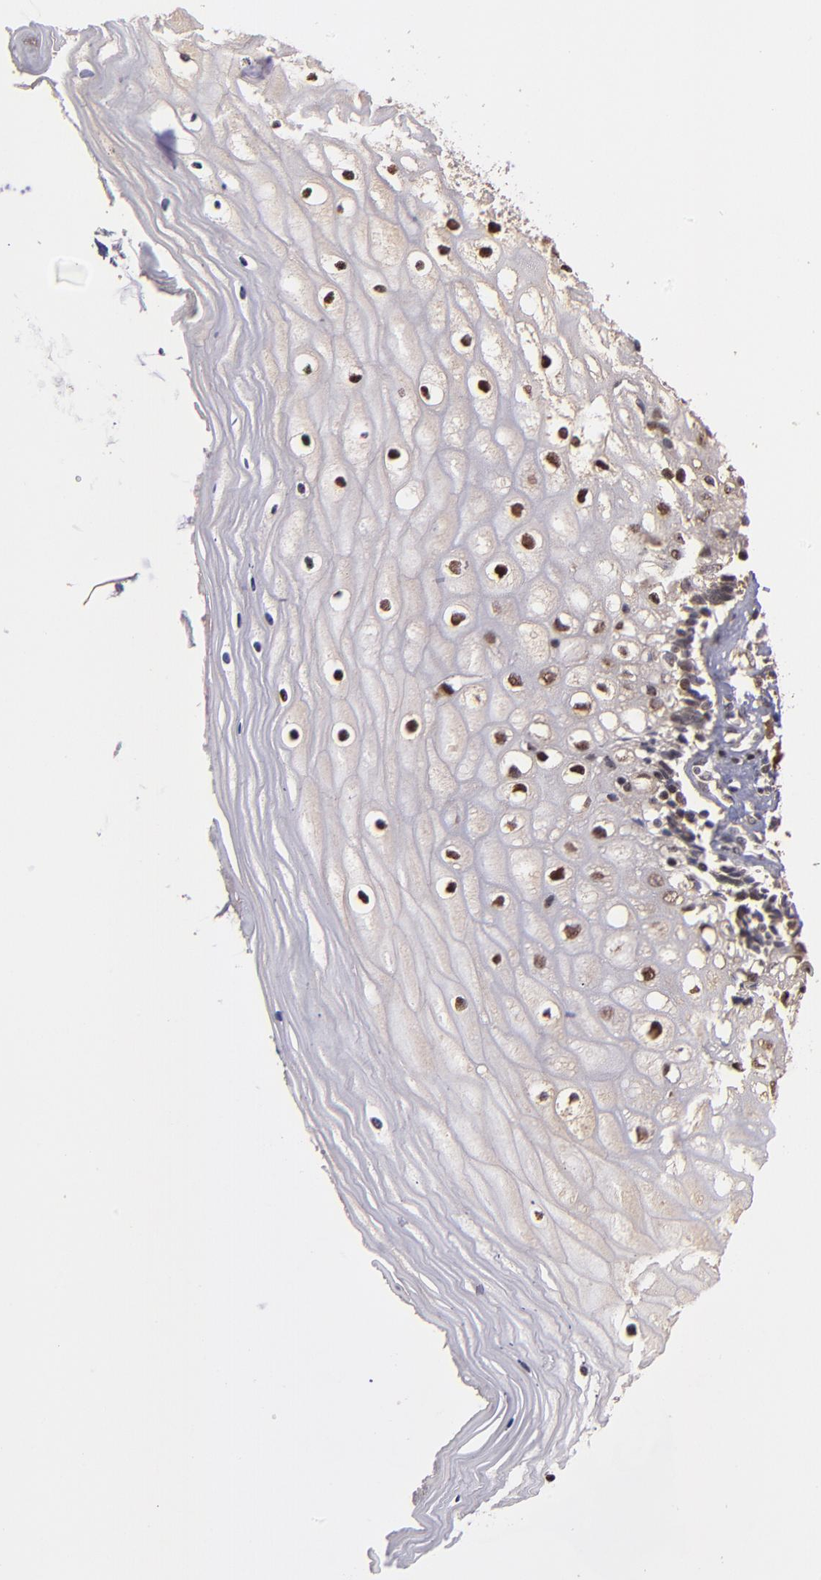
{"staining": {"intensity": "moderate", "quantity": ">75%", "location": "nuclear"}, "tissue": "vagina", "cell_type": "Squamous epithelial cells", "image_type": "normal", "snomed": [{"axis": "morphology", "description": "Normal tissue, NOS"}, {"axis": "topography", "description": "Vagina"}], "caption": "This photomicrograph demonstrates immunohistochemistry (IHC) staining of normal human vagina, with medium moderate nuclear positivity in approximately >75% of squamous epithelial cells.", "gene": "ABHD12B", "patient": {"sex": "female", "age": 46}}